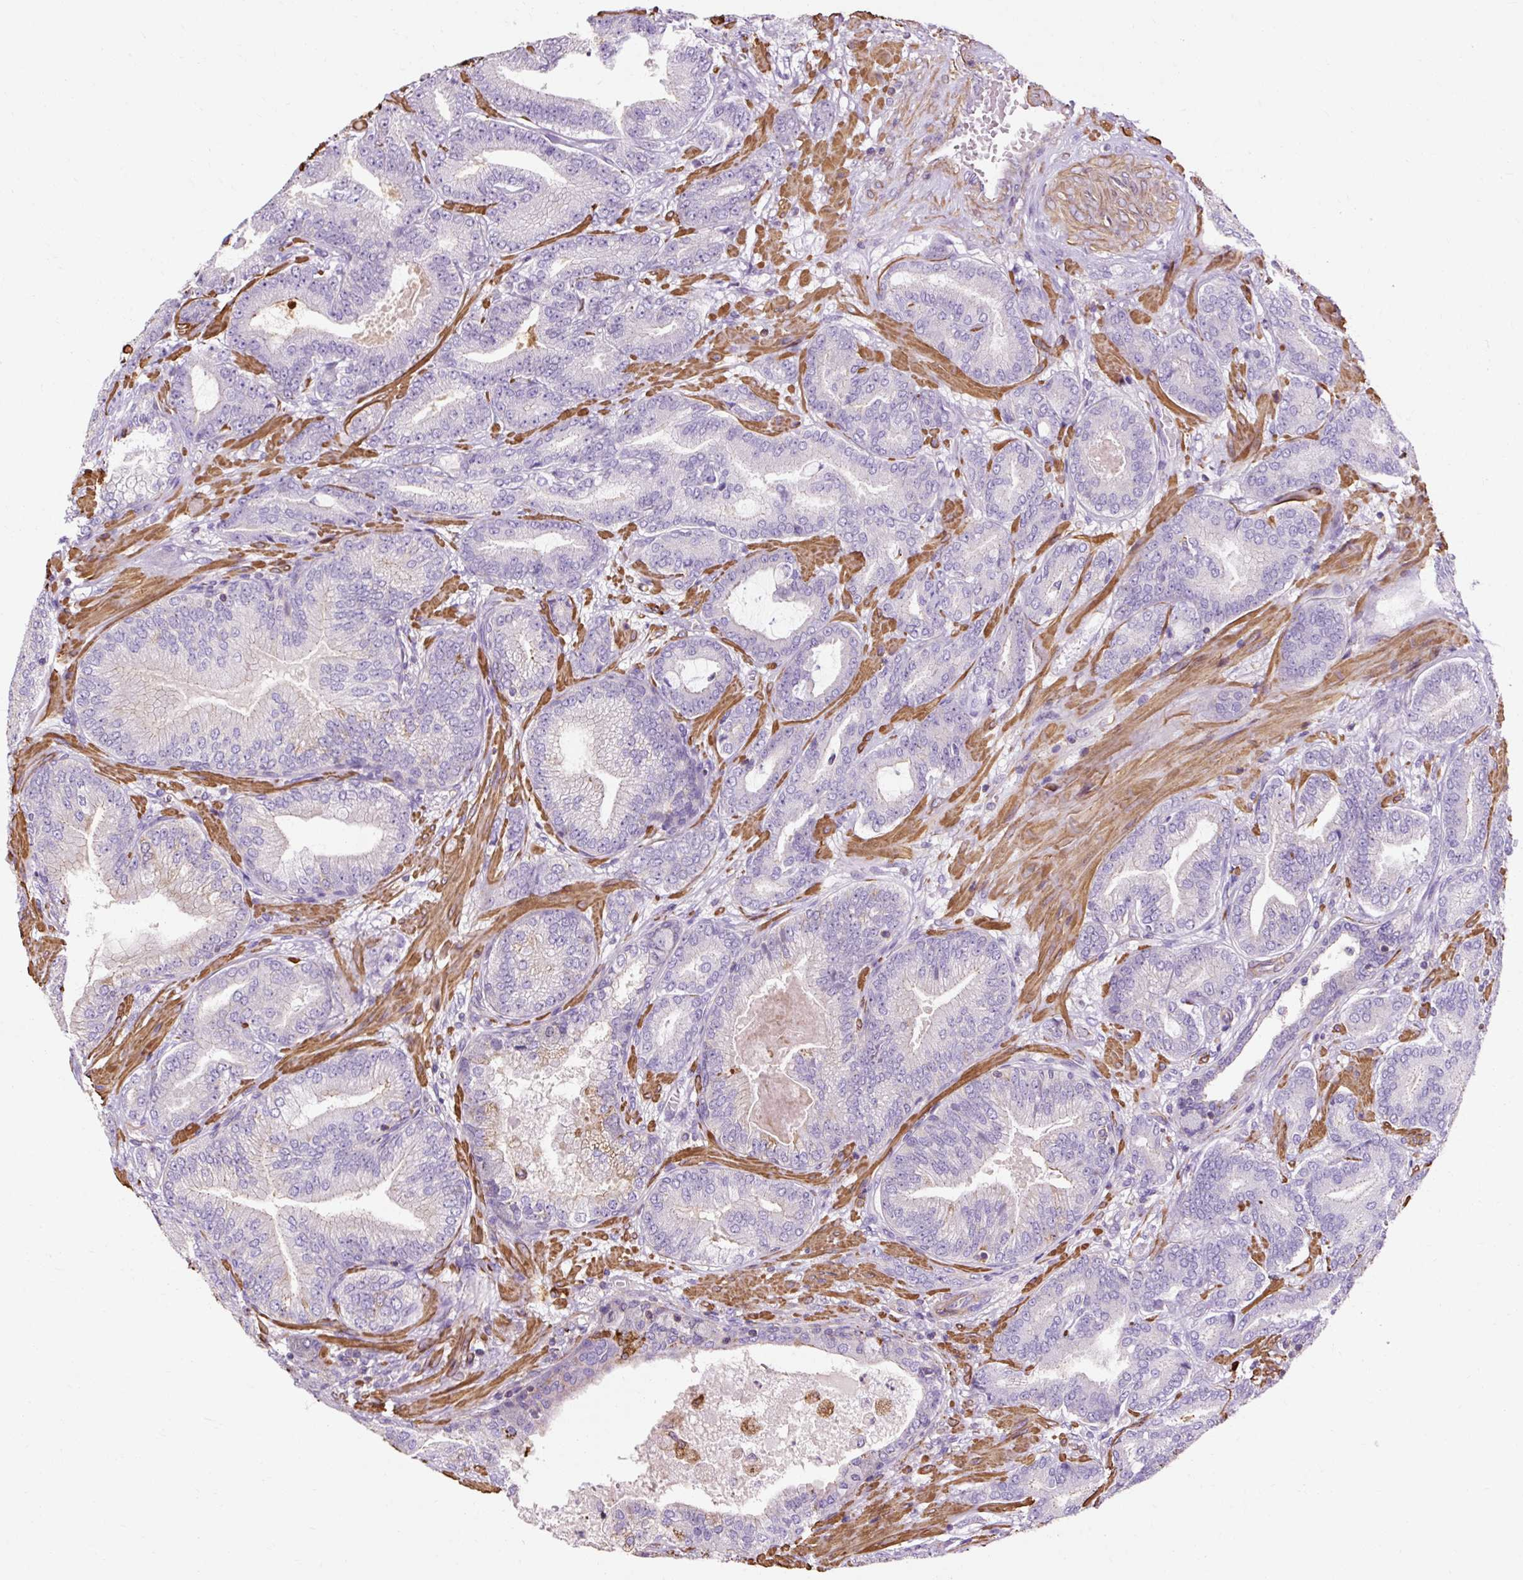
{"staining": {"intensity": "negative", "quantity": "none", "location": "none"}, "tissue": "prostate cancer", "cell_type": "Tumor cells", "image_type": "cancer", "snomed": [{"axis": "morphology", "description": "Adenocarcinoma, Low grade"}, {"axis": "topography", "description": "Prostate and seminal vesicle, NOS"}], "caption": "Human prostate cancer (low-grade adenocarcinoma) stained for a protein using immunohistochemistry reveals no staining in tumor cells.", "gene": "TBC1D2B", "patient": {"sex": "male", "age": 61}}